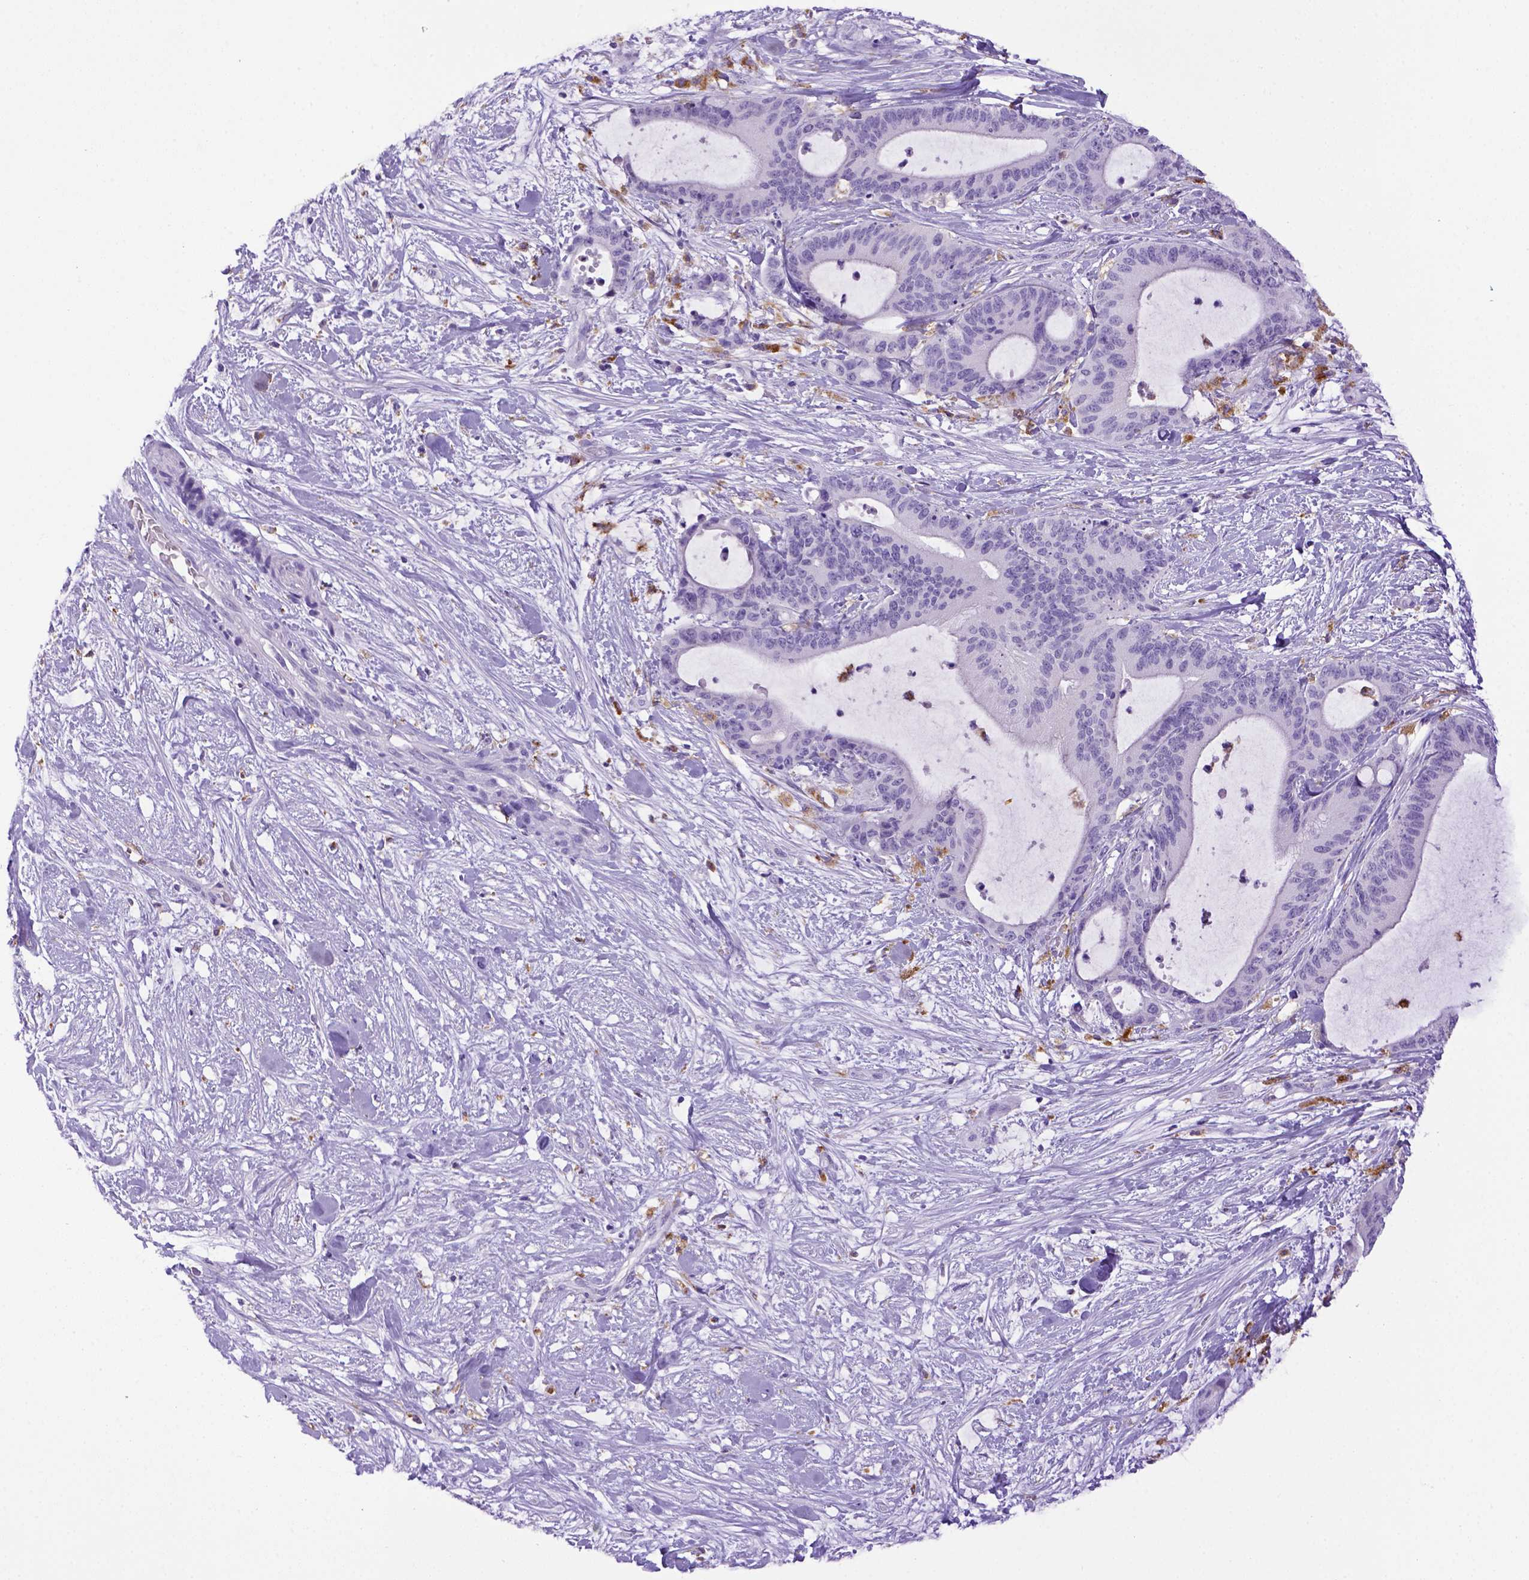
{"staining": {"intensity": "negative", "quantity": "none", "location": "none"}, "tissue": "liver cancer", "cell_type": "Tumor cells", "image_type": "cancer", "snomed": [{"axis": "morphology", "description": "Cholangiocarcinoma"}, {"axis": "topography", "description": "Liver"}], "caption": "A high-resolution photomicrograph shows immunohistochemistry (IHC) staining of cholangiocarcinoma (liver), which demonstrates no significant expression in tumor cells.", "gene": "CD68", "patient": {"sex": "female", "age": 73}}